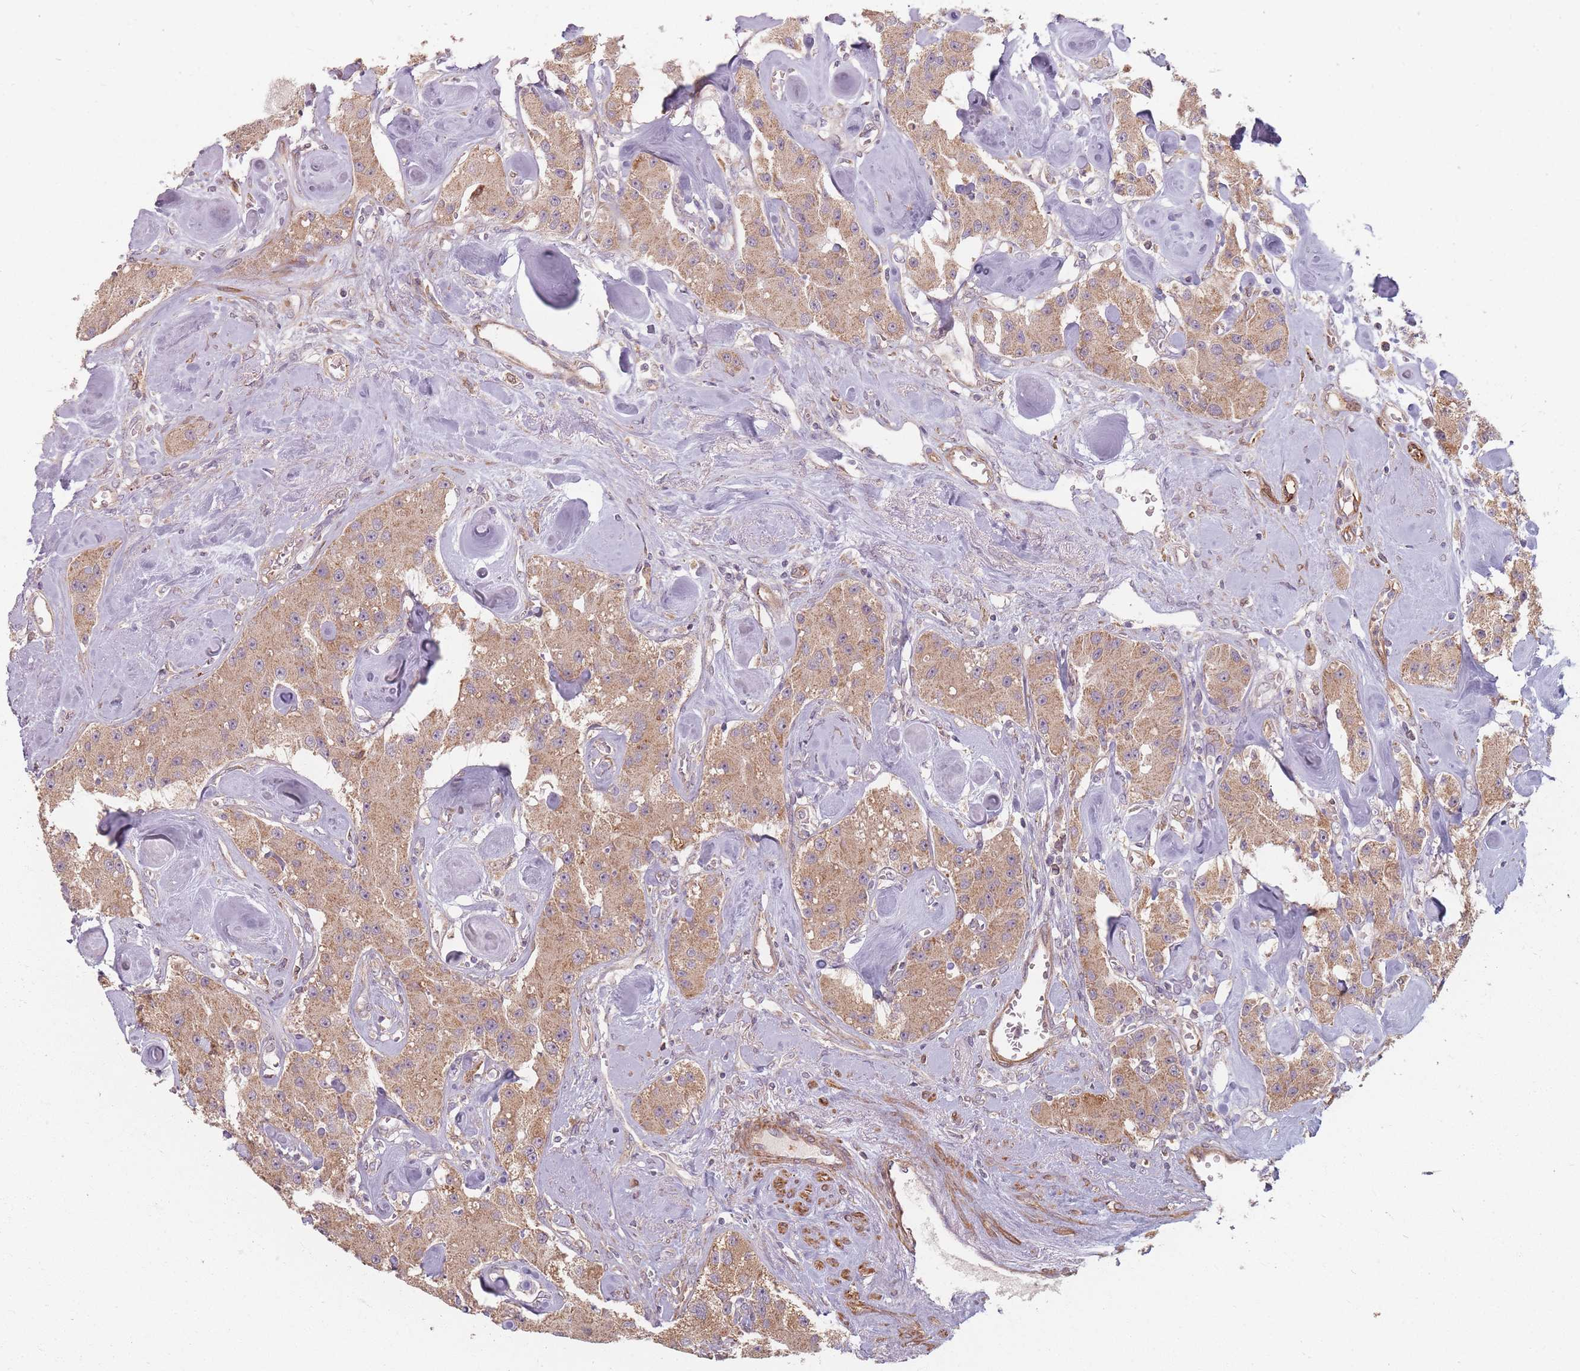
{"staining": {"intensity": "moderate", "quantity": ">75%", "location": "cytoplasmic/membranous"}, "tissue": "carcinoid", "cell_type": "Tumor cells", "image_type": "cancer", "snomed": [{"axis": "morphology", "description": "Carcinoid, malignant, NOS"}, {"axis": "topography", "description": "Pancreas"}], "caption": "A histopathology image showing moderate cytoplasmic/membranous expression in approximately >75% of tumor cells in malignant carcinoid, as visualized by brown immunohistochemical staining.", "gene": "MRPS6", "patient": {"sex": "male", "age": 41}}